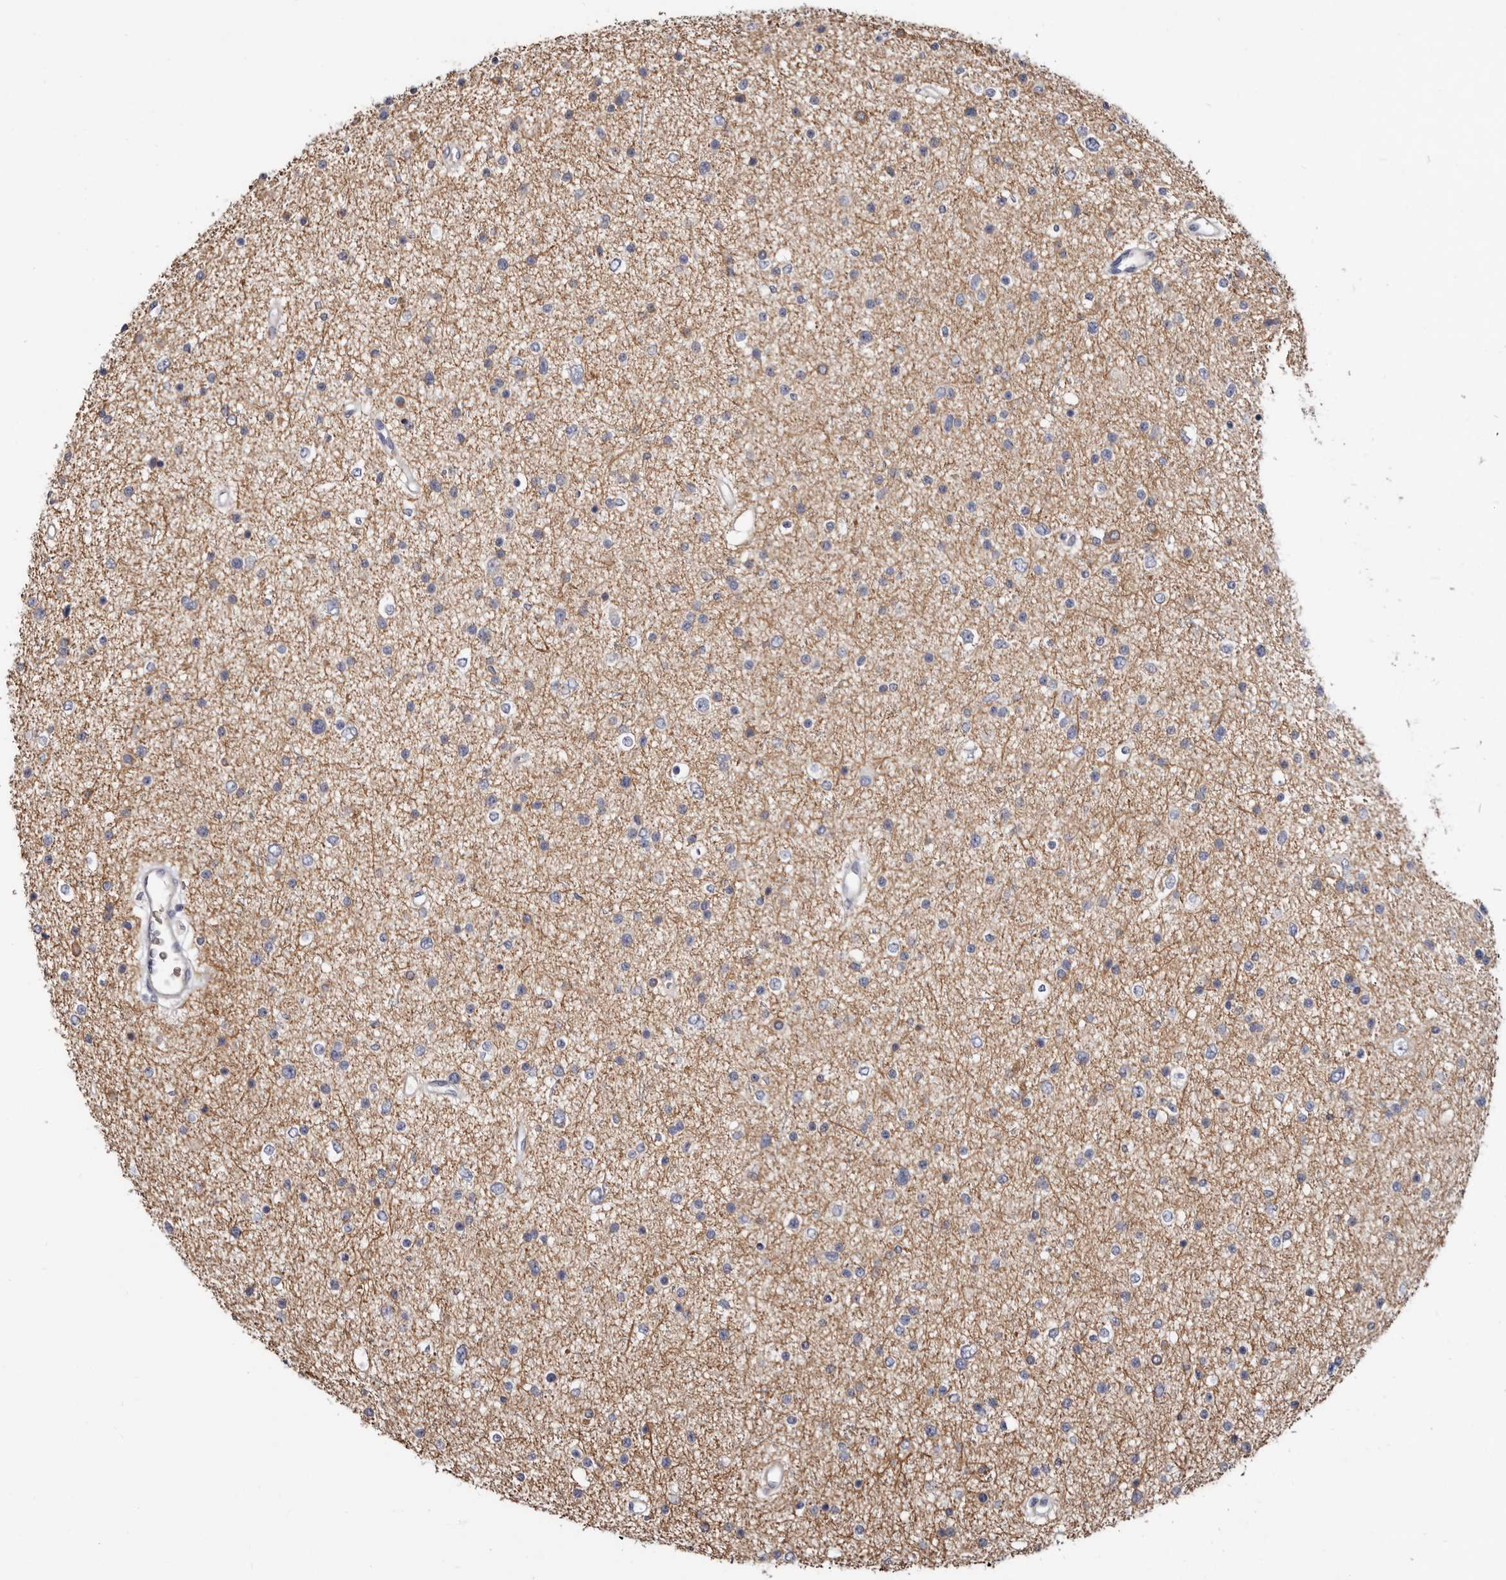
{"staining": {"intensity": "negative", "quantity": "none", "location": "none"}, "tissue": "glioma", "cell_type": "Tumor cells", "image_type": "cancer", "snomed": [{"axis": "morphology", "description": "Glioma, malignant, Low grade"}, {"axis": "topography", "description": "Brain"}], "caption": "Protein analysis of glioma demonstrates no significant positivity in tumor cells.", "gene": "SPTA1", "patient": {"sex": "female", "age": 37}}